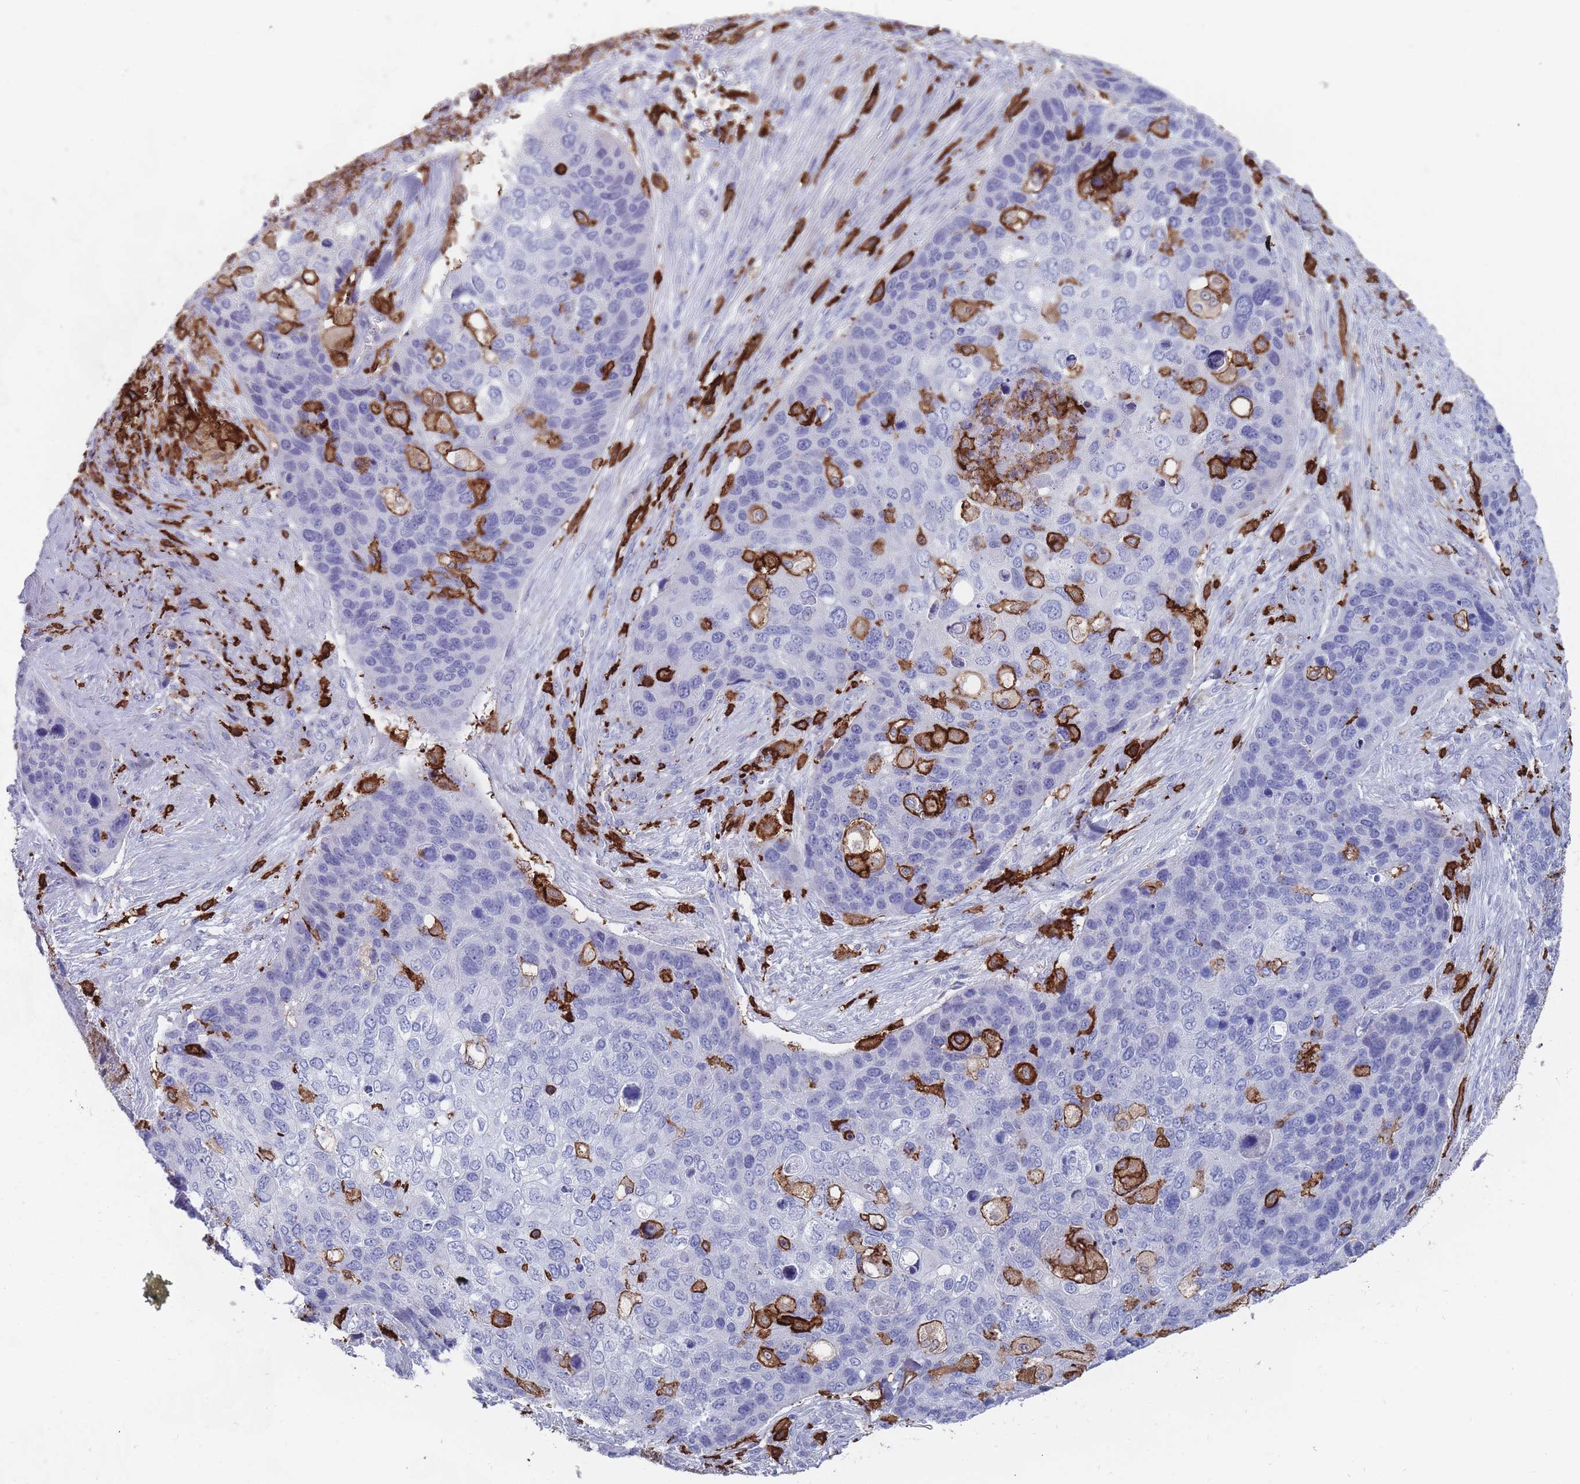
{"staining": {"intensity": "negative", "quantity": "none", "location": "none"}, "tissue": "skin cancer", "cell_type": "Tumor cells", "image_type": "cancer", "snomed": [{"axis": "morphology", "description": "Basal cell carcinoma"}, {"axis": "topography", "description": "Skin"}], "caption": "This is an immunohistochemistry image of skin cancer. There is no expression in tumor cells.", "gene": "AIF1", "patient": {"sex": "female", "age": 74}}